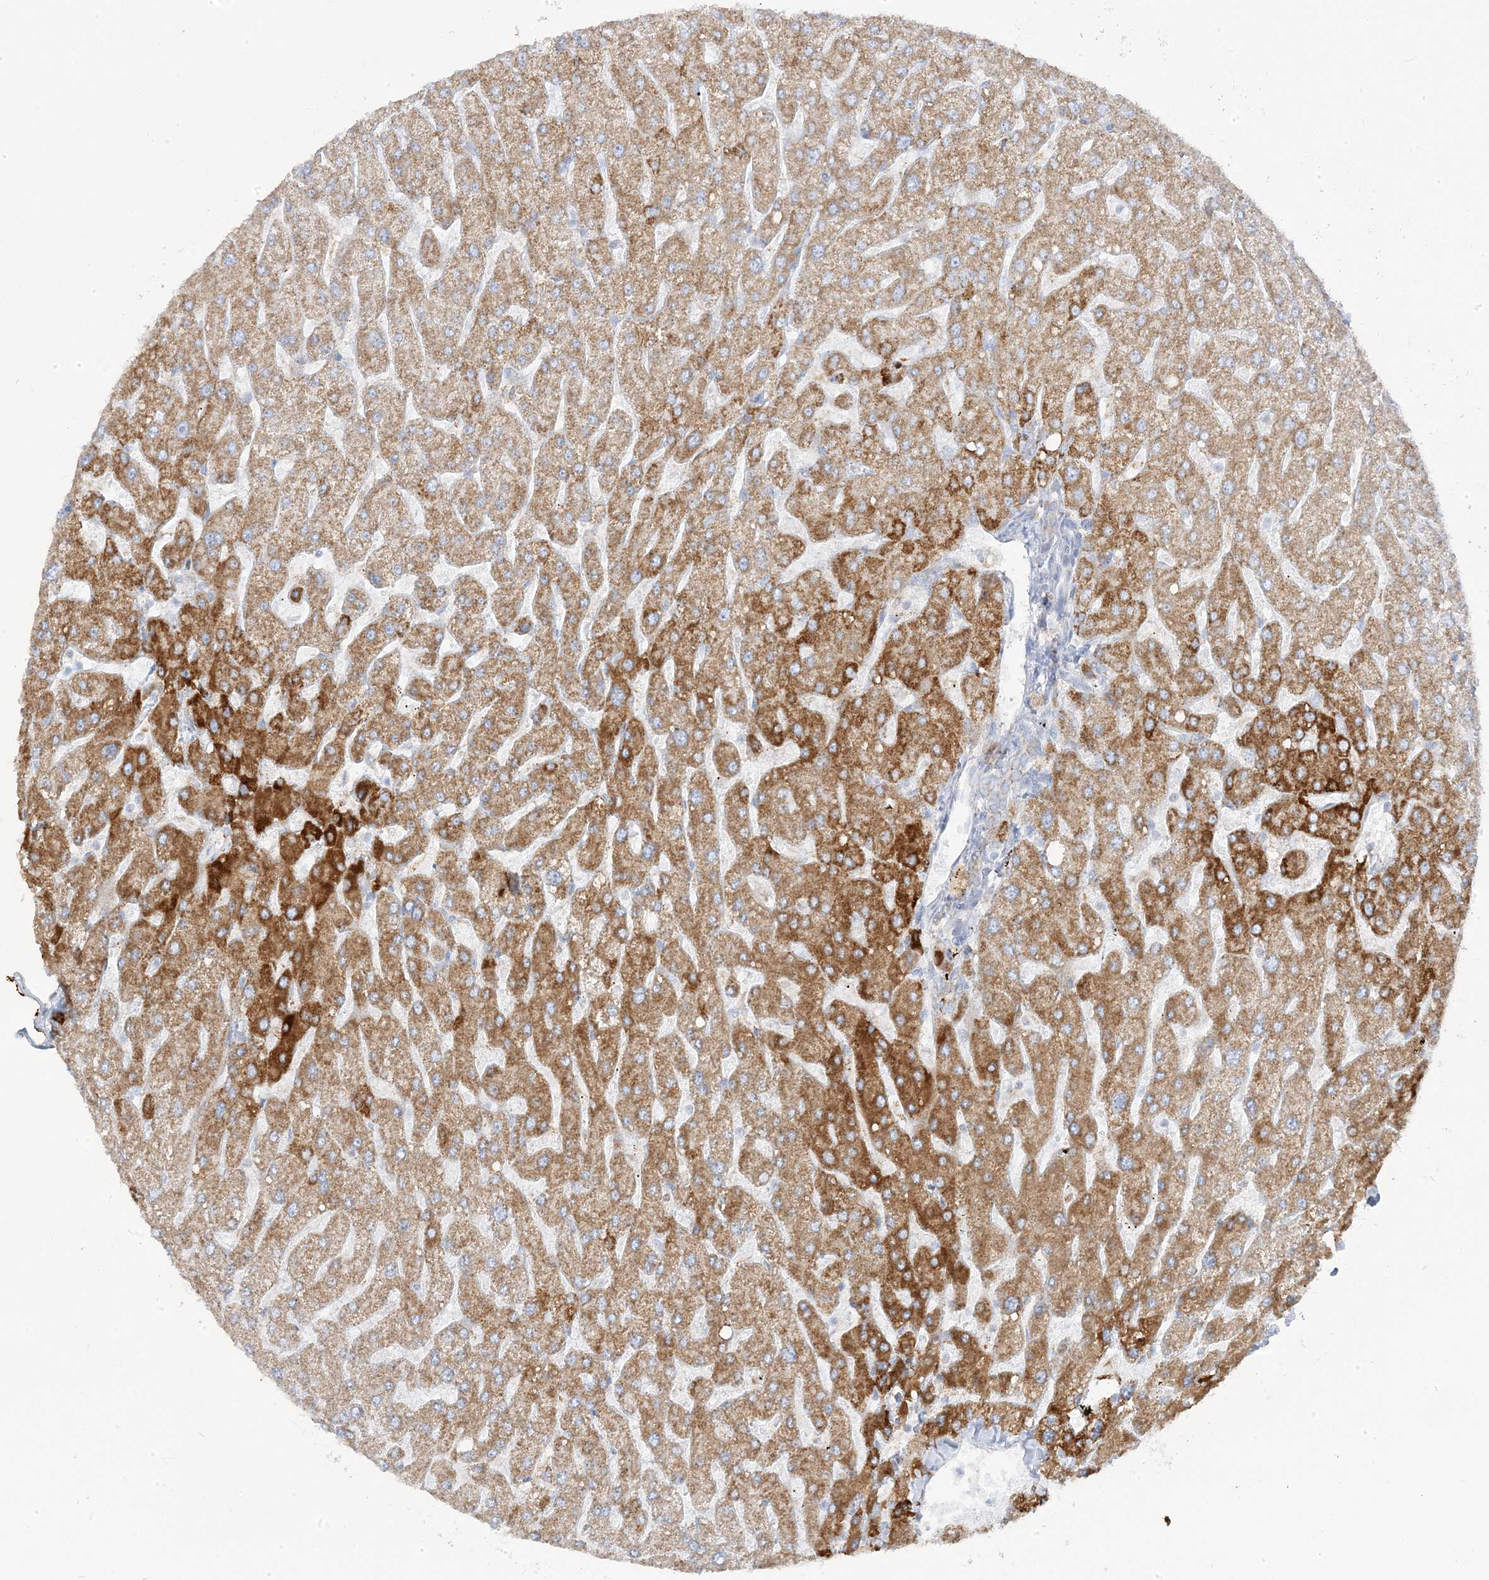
{"staining": {"intensity": "negative", "quantity": "none", "location": "none"}, "tissue": "liver", "cell_type": "Cholangiocytes", "image_type": "normal", "snomed": [{"axis": "morphology", "description": "Normal tissue, NOS"}, {"axis": "topography", "description": "Liver"}], "caption": "High power microscopy micrograph of an immunohistochemistry (IHC) photomicrograph of benign liver, revealing no significant staining in cholangiocytes. (DAB (3,3'-diaminobenzidine) immunohistochemistry, high magnification).", "gene": "PCCB", "patient": {"sex": "male", "age": 55}}